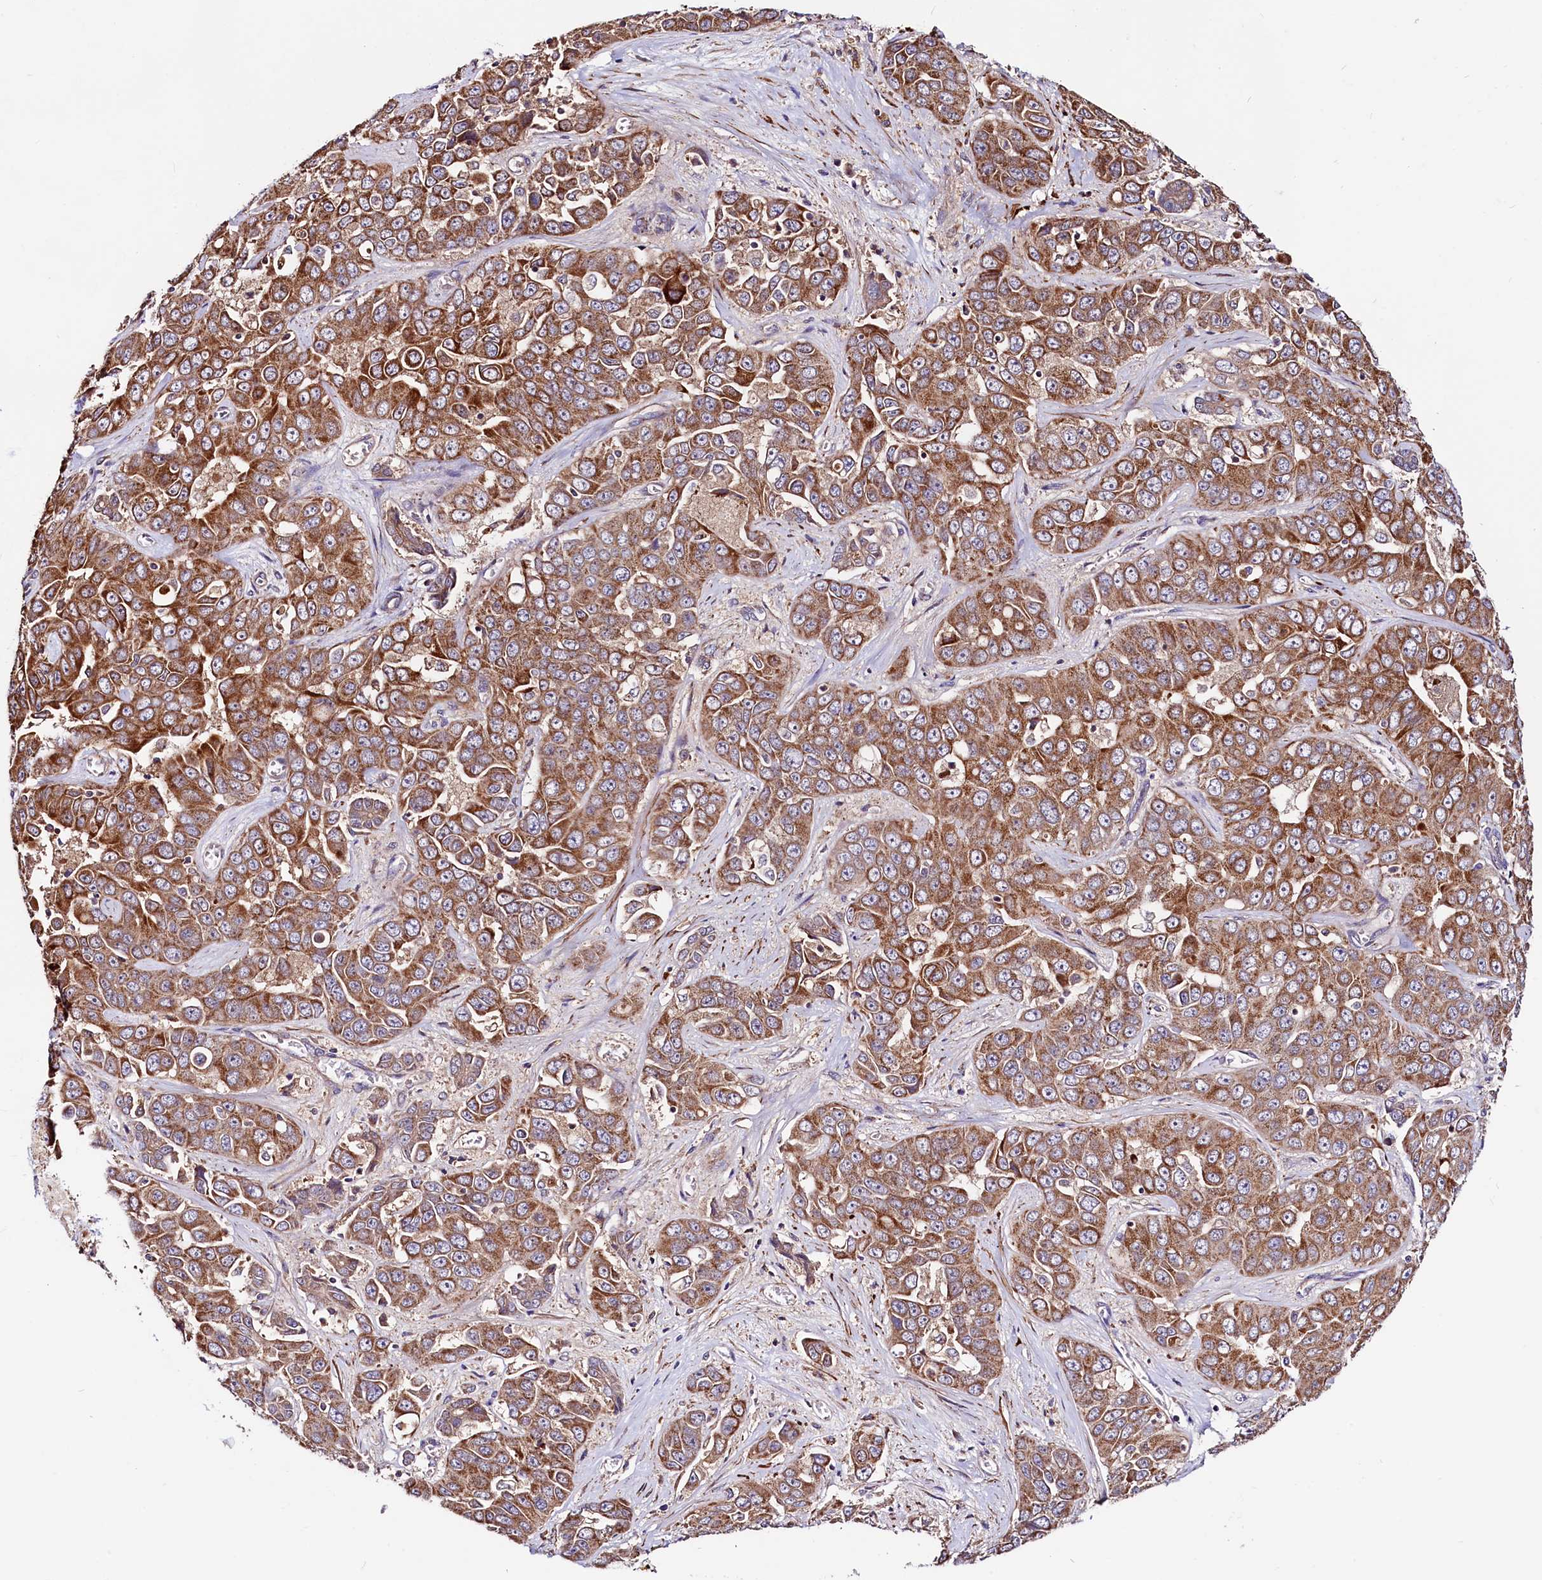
{"staining": {"intensity": "moderate", "quantity": ">75%", "location": "cytoplasmic/membranous"}, "tissue": "liver cancer", "cell_type": "Tumor cells", "image_type": "cancer", "snomed": [{"axis": "morphology", "description": "Cholangiocarcinoma"}, {"axis": "topography", "description": "Liver"}], "caption": "High-power microscopy captured an IHC image of cholangiocarcinoma (liver), revealing moderate cytoplasmic/membranous expression in about >75% of tumor cells.", "gene": "CIAO3", "patient": {"sex": "female", "age": 52}}